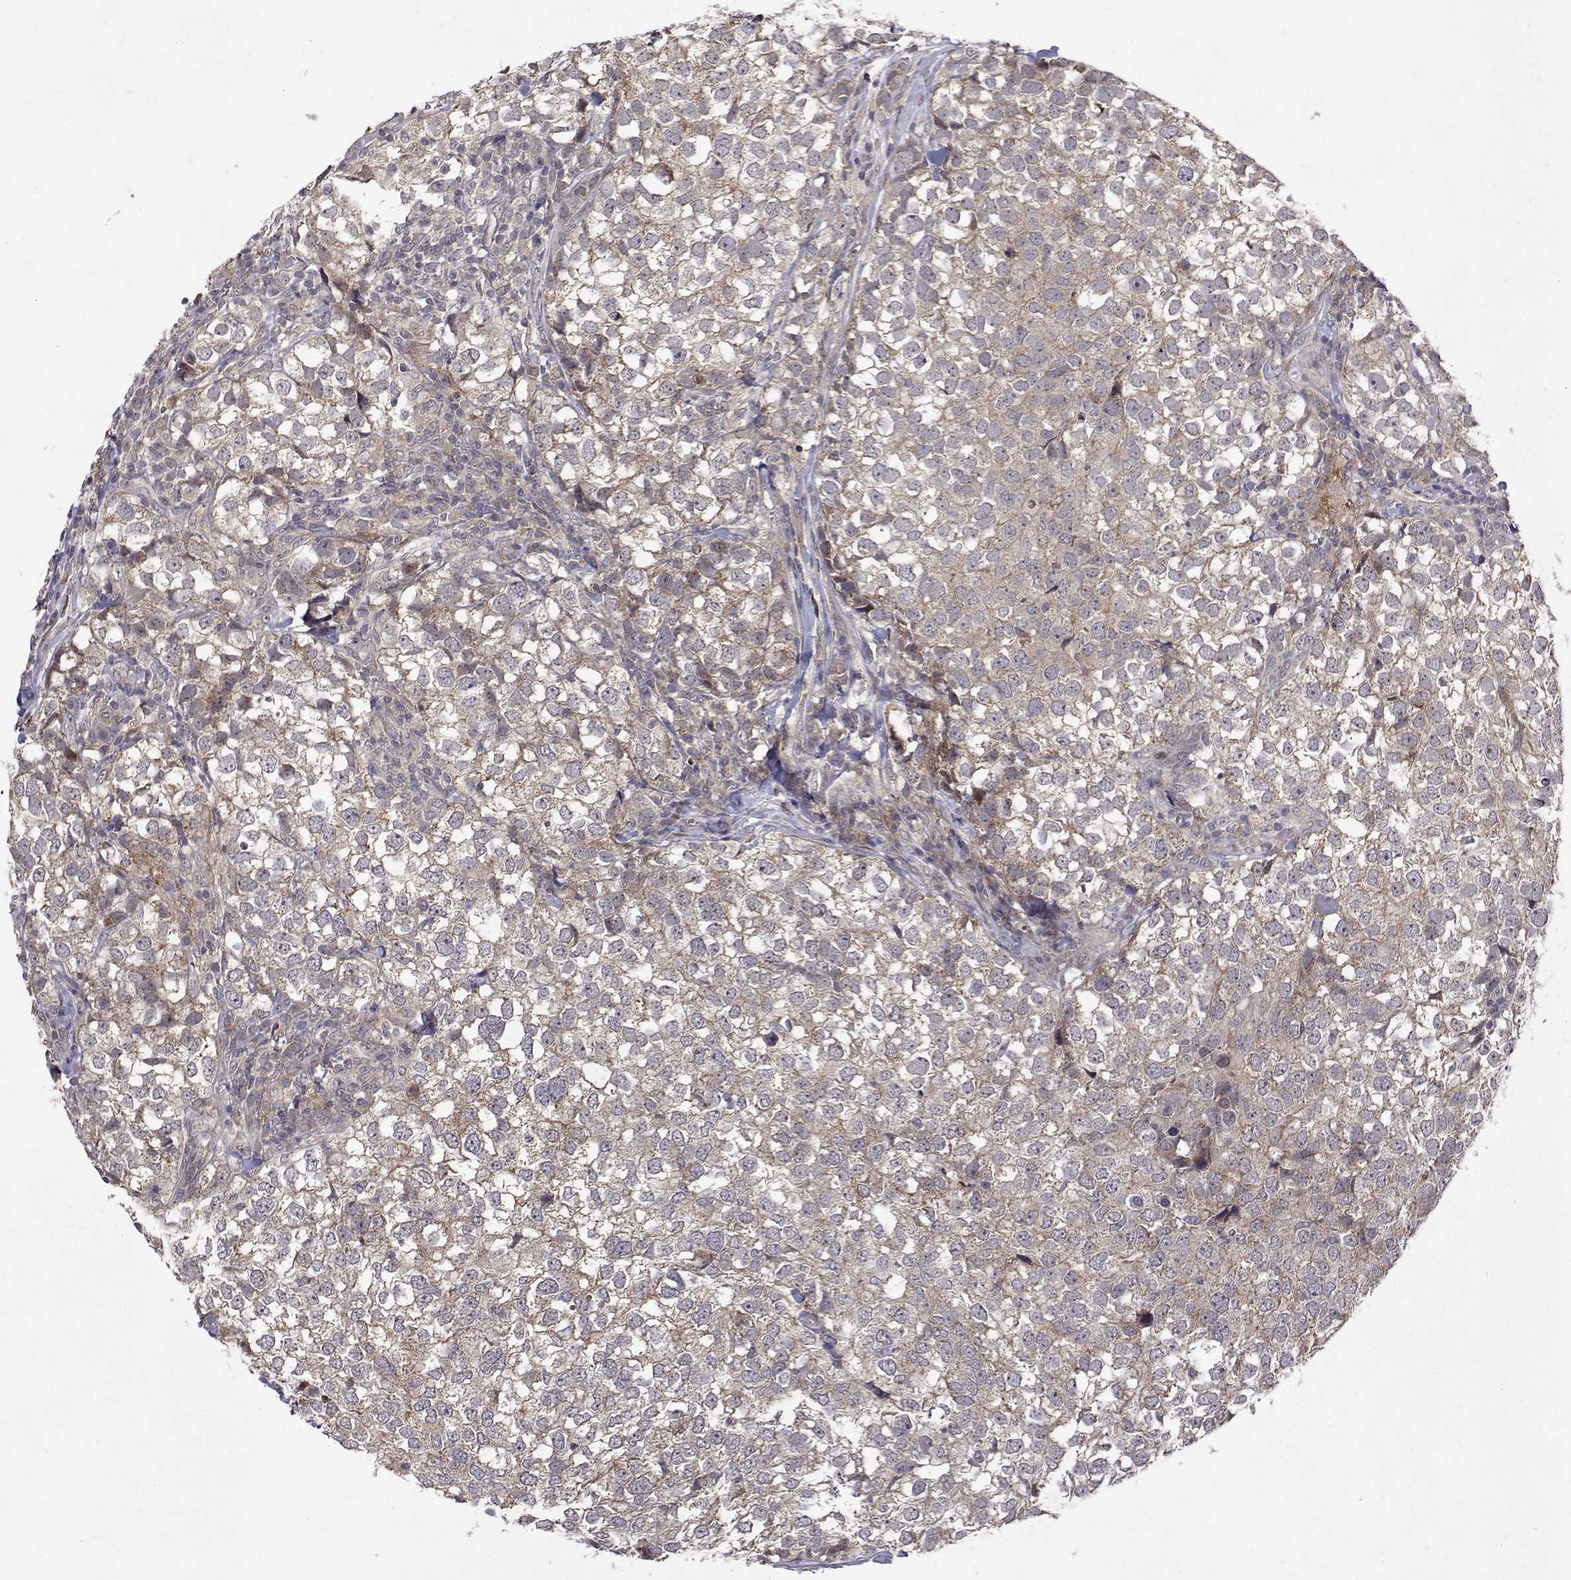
{"staining": {"intensity": "weak", "quantity": "25%-75%", "location": "cytoplasmic/membranous"}, "tissue": "breast cancer", "cell_type": "Tumor cells", "image_type": "cancer", "snomed": [{"axis": "morphology", "description": "Duct carcinoma"}, {"axis": "topography", "description": "Breast"}], "caption": "A micrograph of breast intraductal carcinoma stained for a protein reveals weak cytoplasmic/membranous brown staining in tumor cells.", "gene": "ALKBH8", "patient": {"sex": "female", "age": 30}}